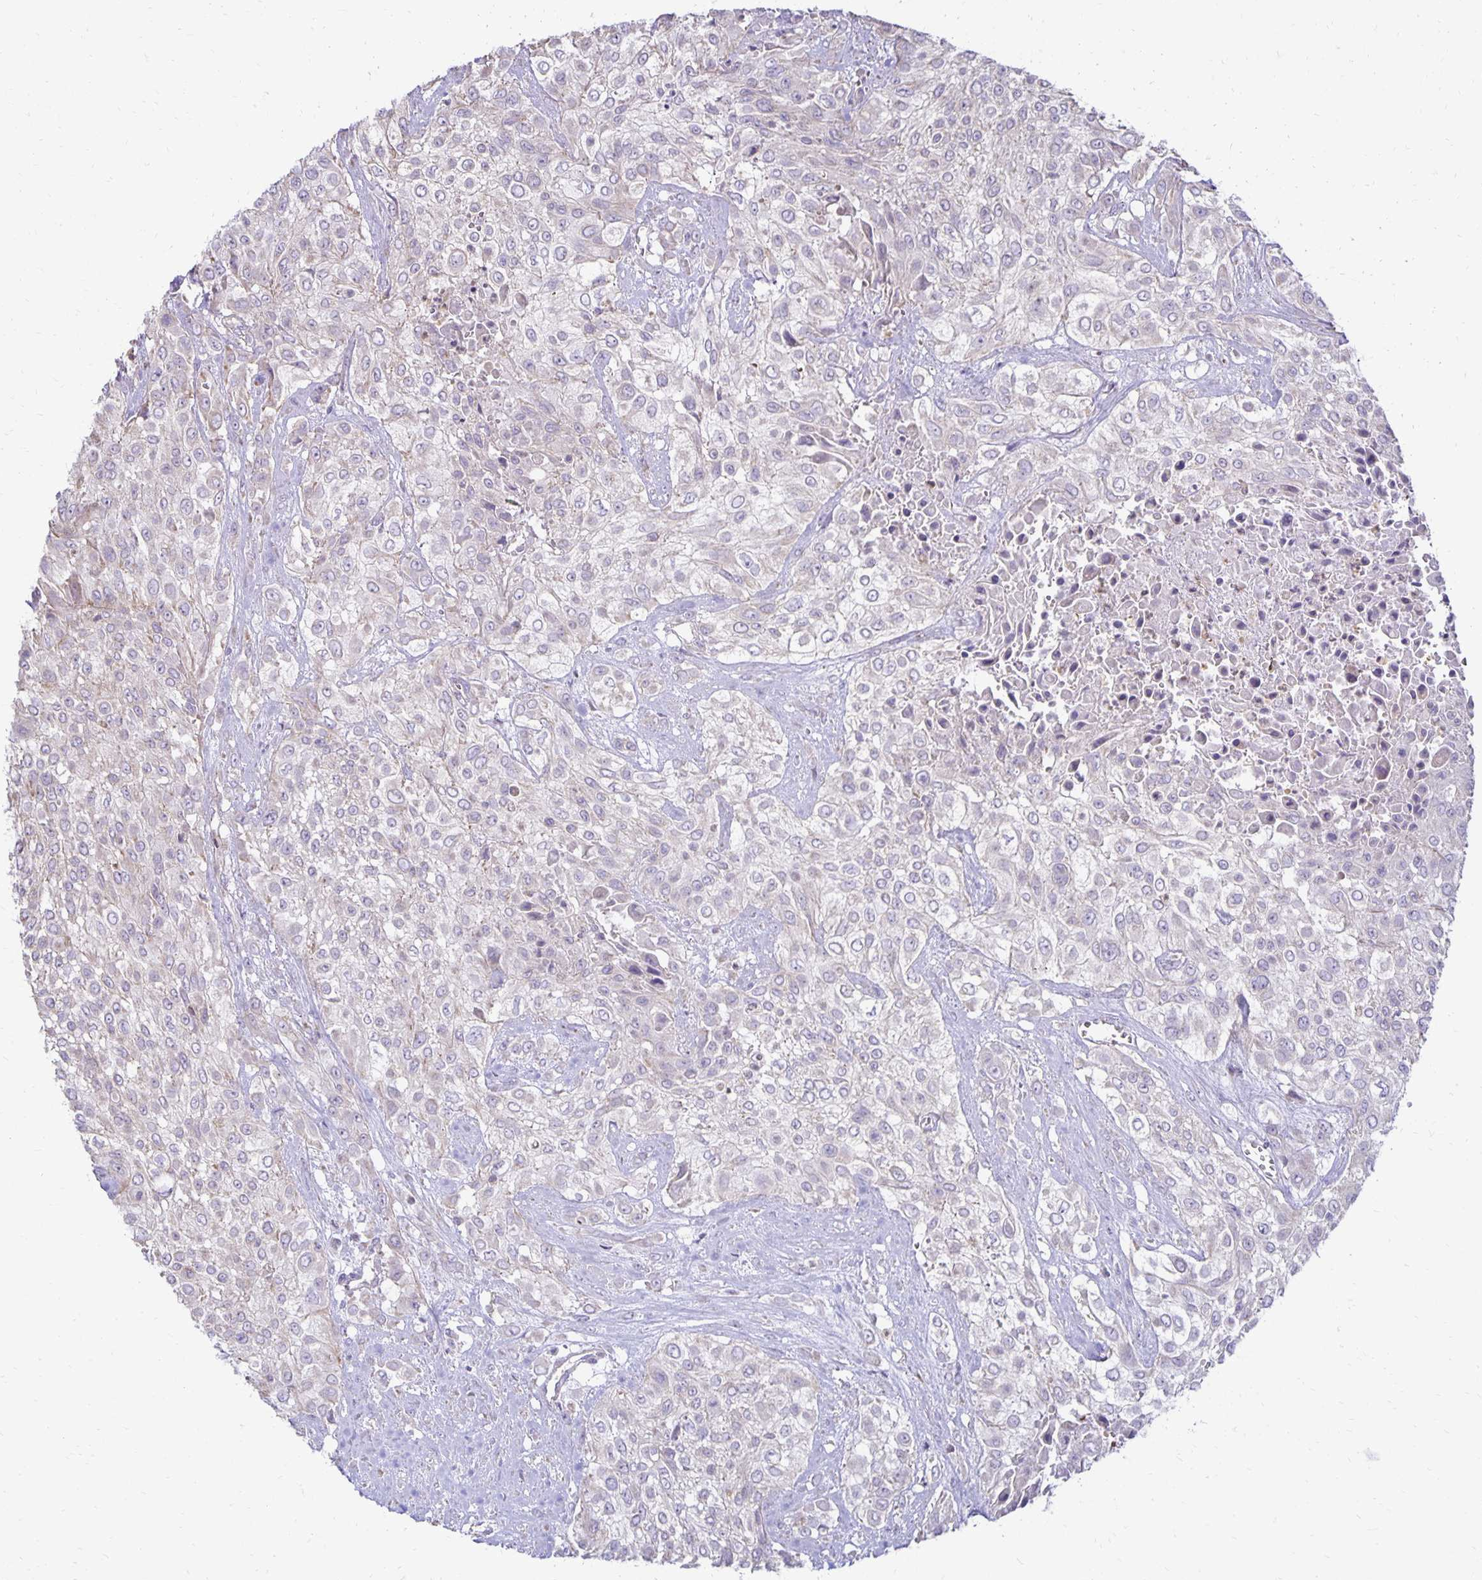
{"staining": {"intensity": "negative", "quantity": "none", "location": "none"}, "tissue": "urothelial cancer", "cell_type": "Tumor cells", "image_type": "cancer", "snomed": [{"axis": "morphology", "description": "Urothelial carcinoma, High grade"}, {"axis": "topography", "description": "Urinary bladder"}], "caption": "Image shows no significant protein positivity in tumor cells of high-grade urothelial carcinoma.", "gene": "FN3K", "patient": {"sex": "male", "age": 57}}